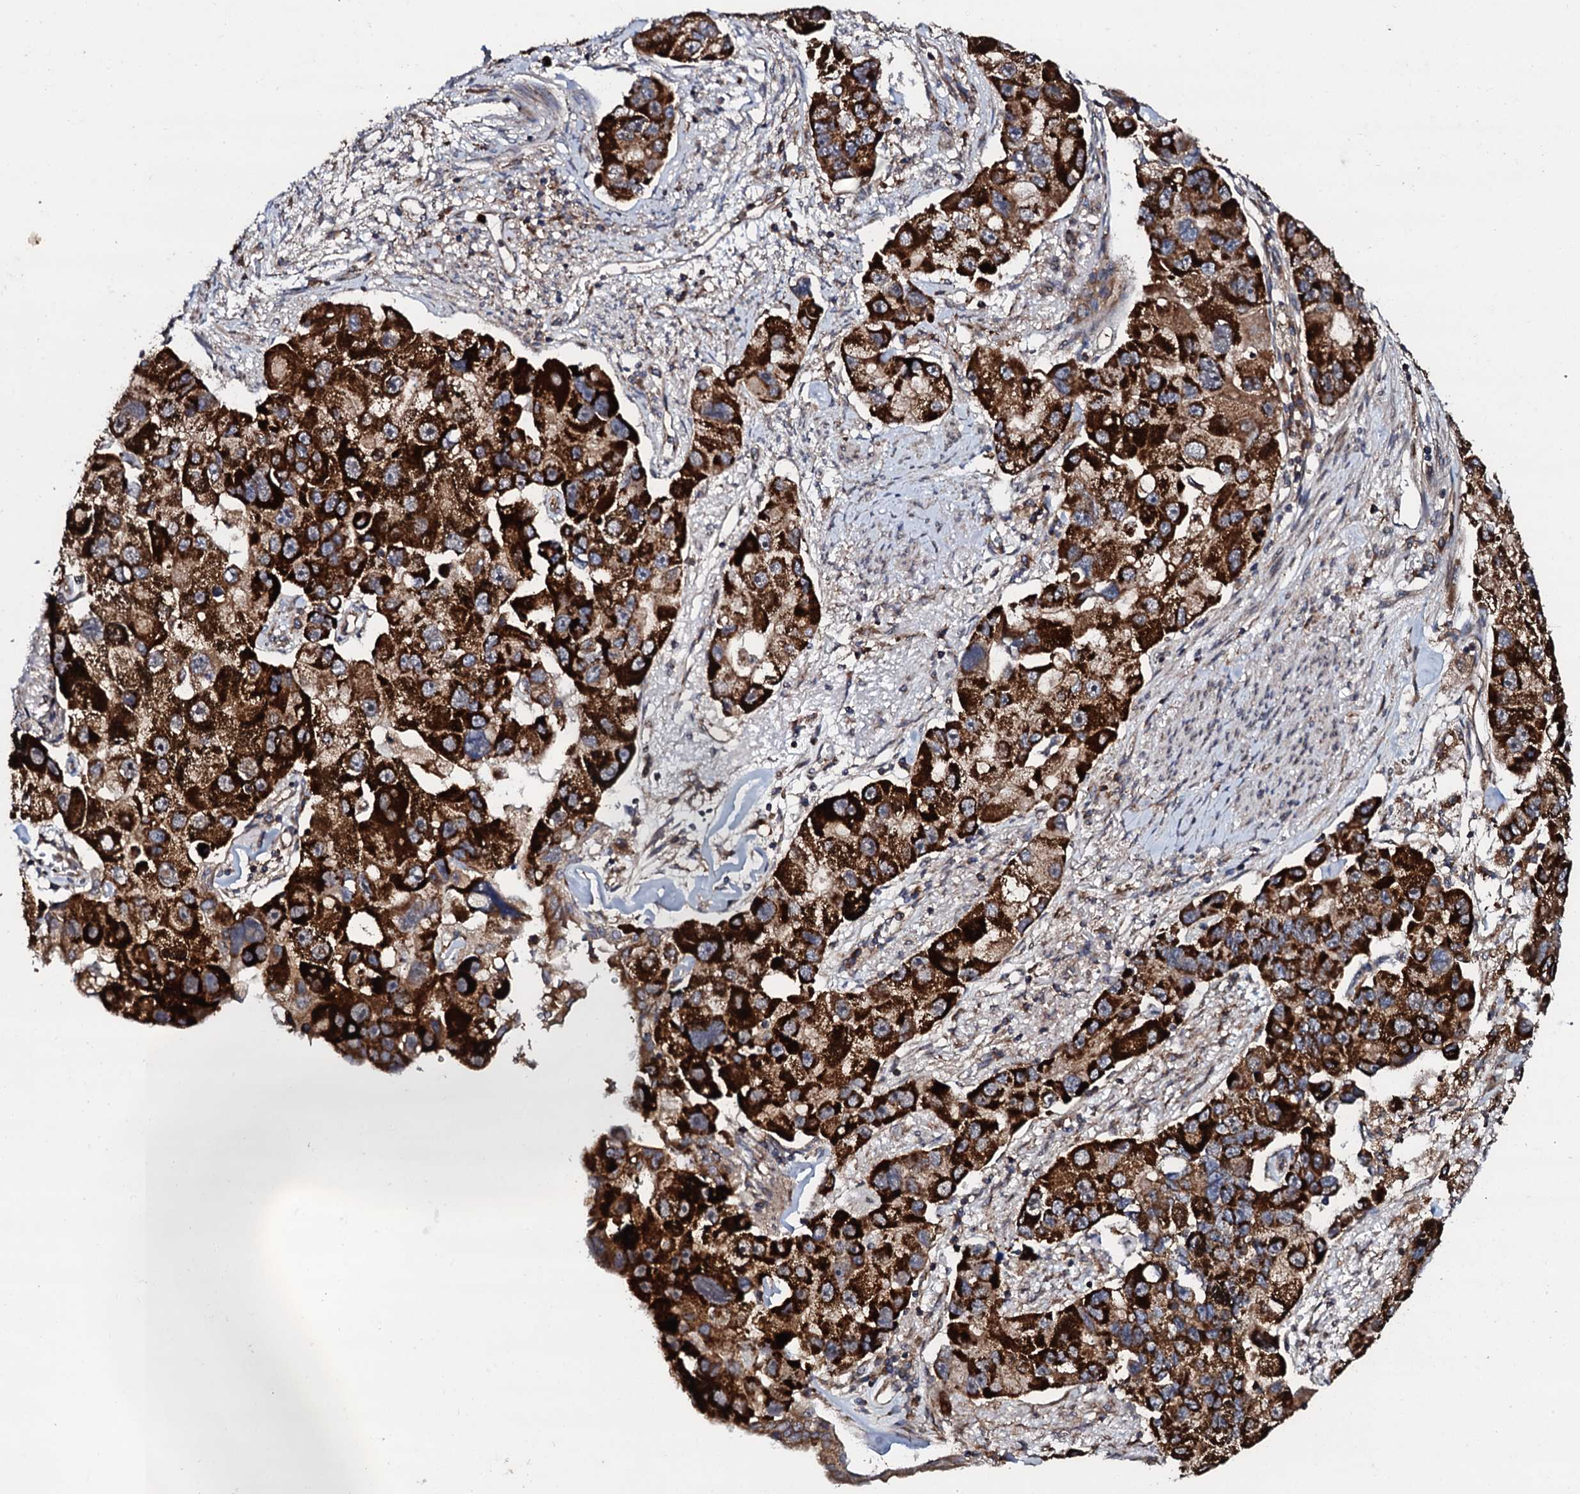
{"staining": {"intensity": "strong", "quantity": ">75%", "location": "cytoplasmic/membranous"}, "tissue": "lung cancer", "cell_type": "Tumor cells", "image_type": "cancer", "snomed": [{"axis": "morphology", "description": "Adenocarcinoma, NOS"}, {"axis": "topography", "description": "Lung"}], "caption": "Lung cancer stained with immunohistochemistry reveals strong cytoplasmic/membranous expression in approximately >75% of tumor cells.", "gene": "SDHAF2", "patient": {"sex": "female", "age": 54}}